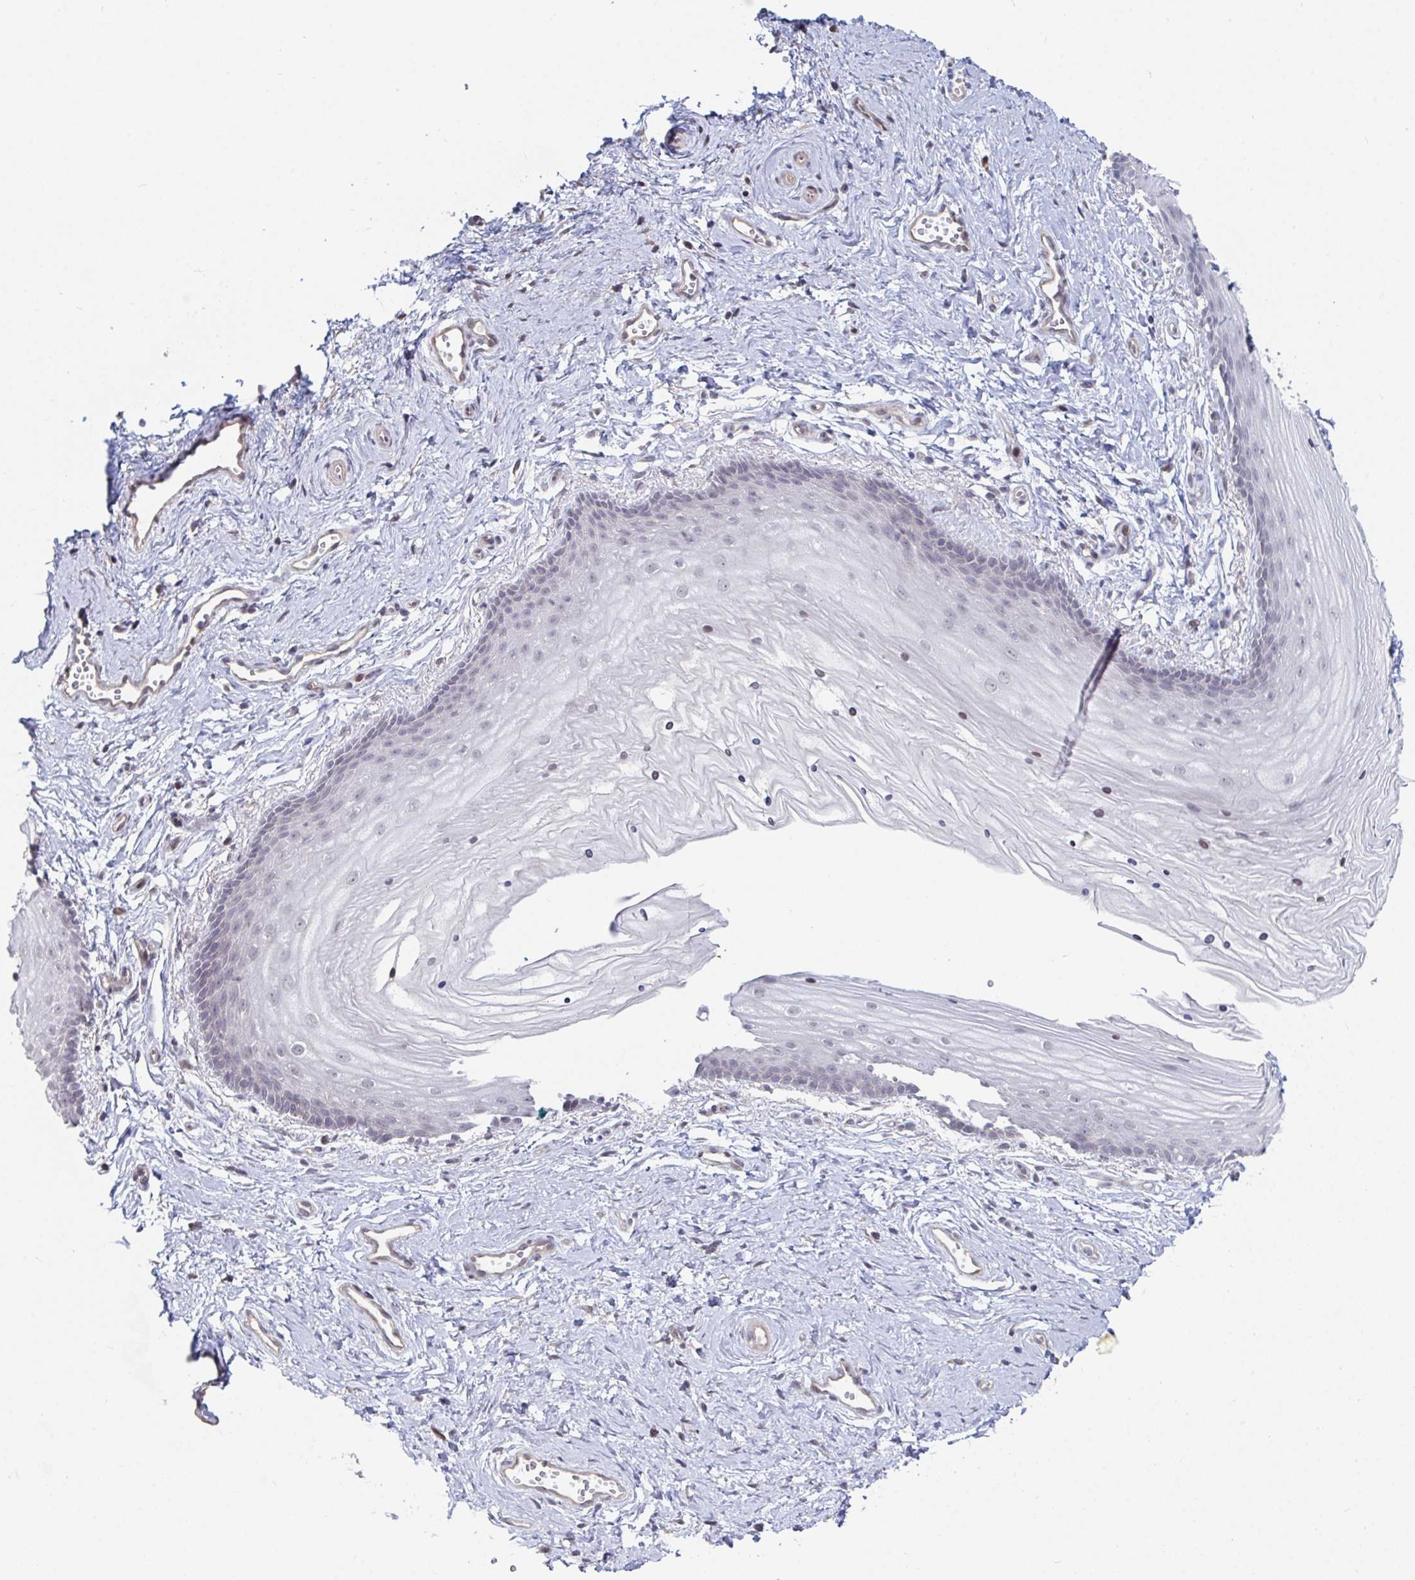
{"staining": {"intensity": "weak", "quantity": "<25%", "location": "nuclear"}, "tissue": "vagina", "cell_type": "Squamous epithelial cells", "image_type": "normal", "snomed": [{"axis": "morphology", "description": "Normal tissue, NOS"}, {"axis": "topography", "description": "Vagina"}], "caption": "IHC of benign vagina reveals no expression in squamous epithelial cells.", "gene": "FAM156A", "patient": {"sex": "female", "age": 38}}